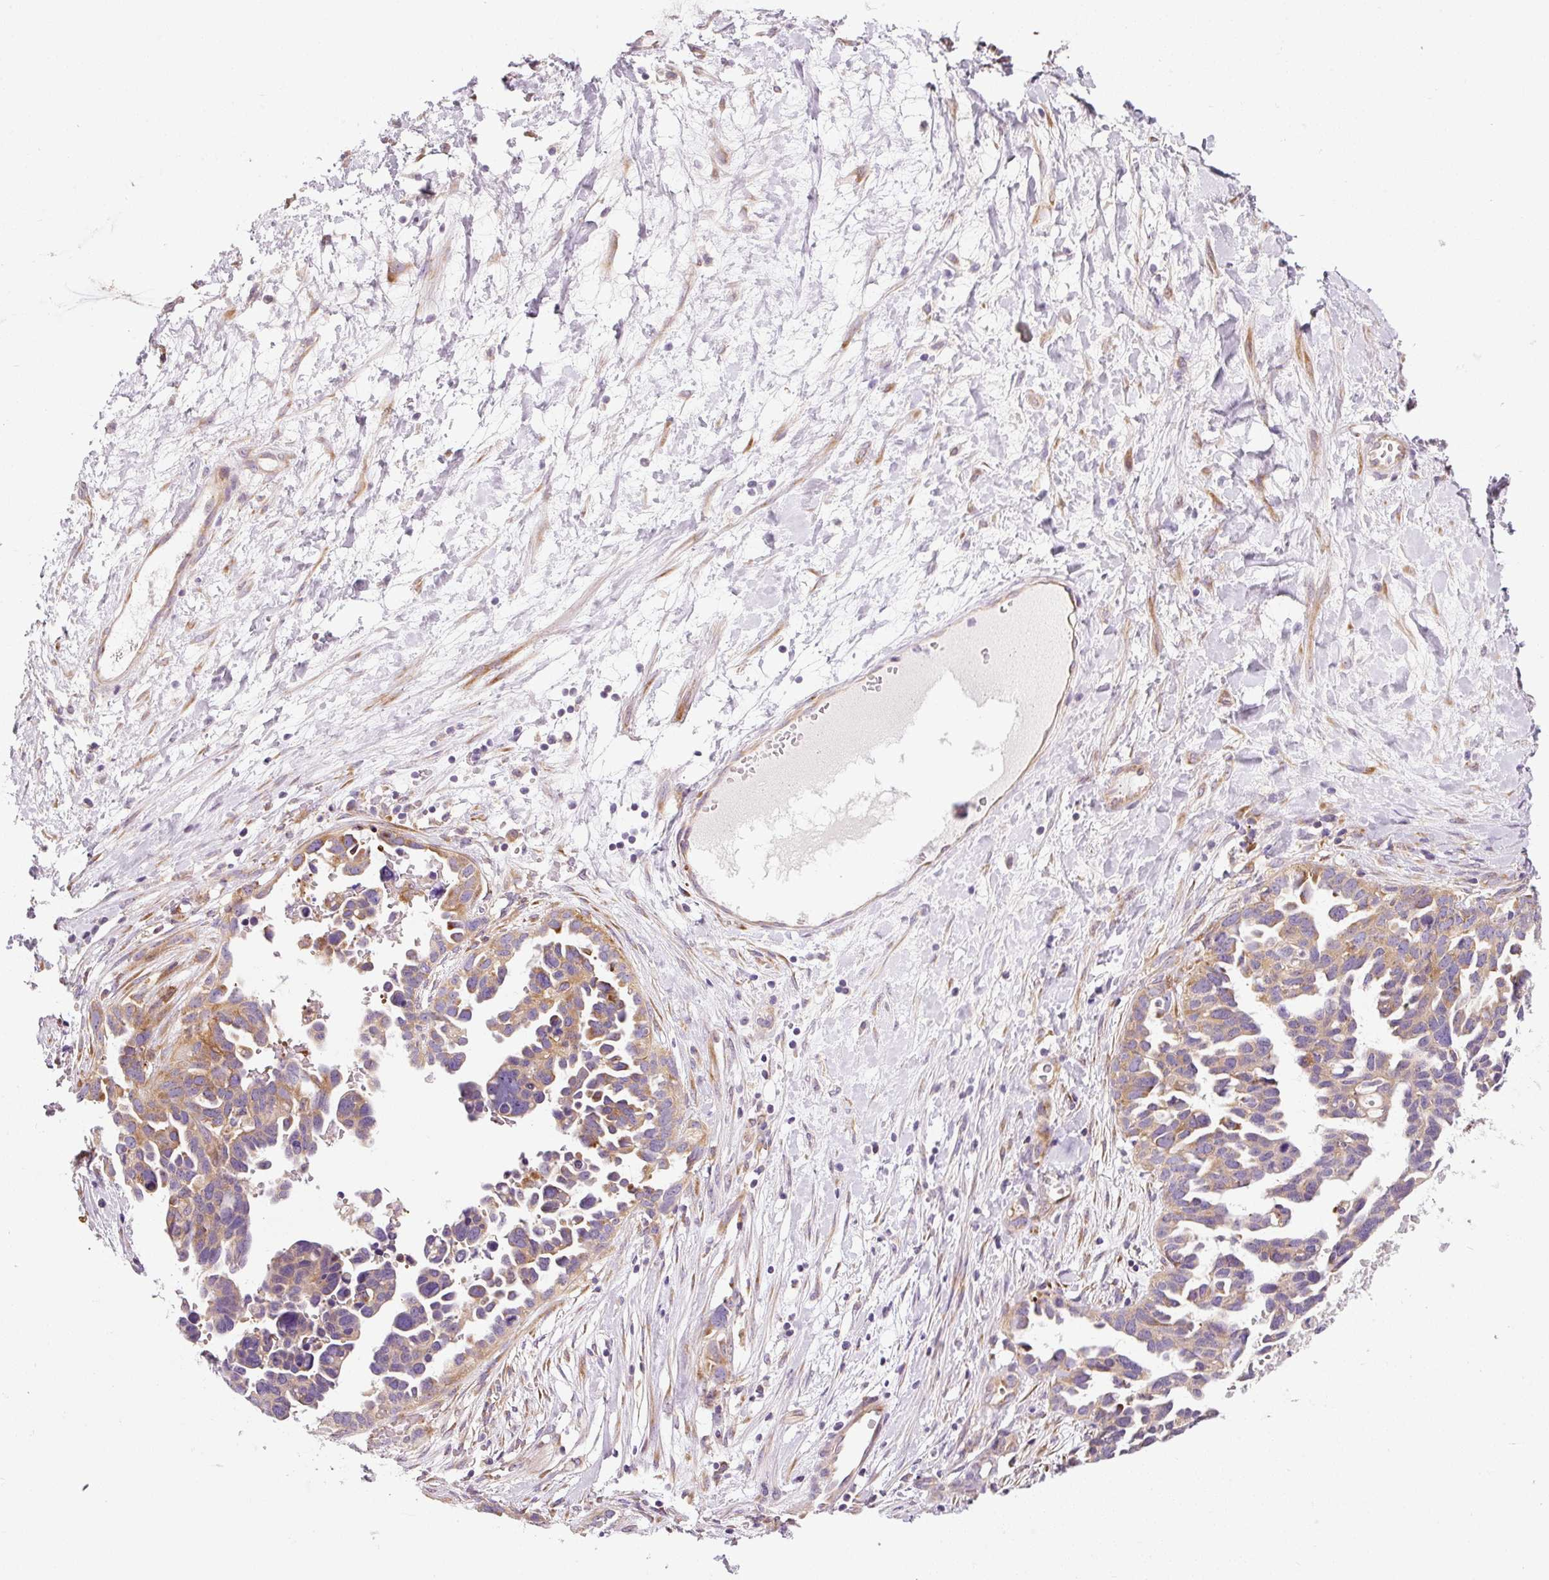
{"staining": {"intensity": "weak", "quantity": ">75%", "location": "cytoplasmic/membranous"}, "tissue": "ovarian cancer", "cell_type": "Tumor cells", "image_type": "cancer", "snomed": [{"axis": "morphology", "description": "Cystadenocarcinoma, serous, NOS"}, {"axis": "topography", "description": "Ovary"}], "caption": "The micrograph demonstrates immunohistochemical staining of serous cystadenocarcinoma (ovarian). There is weak cytoplasmic/membranous expression is identified in about >75% of tumor cells. (DAB (3,3'-diaminobenzidine) IHC with brightfield microscopy, high magnification).", "gene": "RPL10A", "patient": {"sex": "female", "age": 54}}